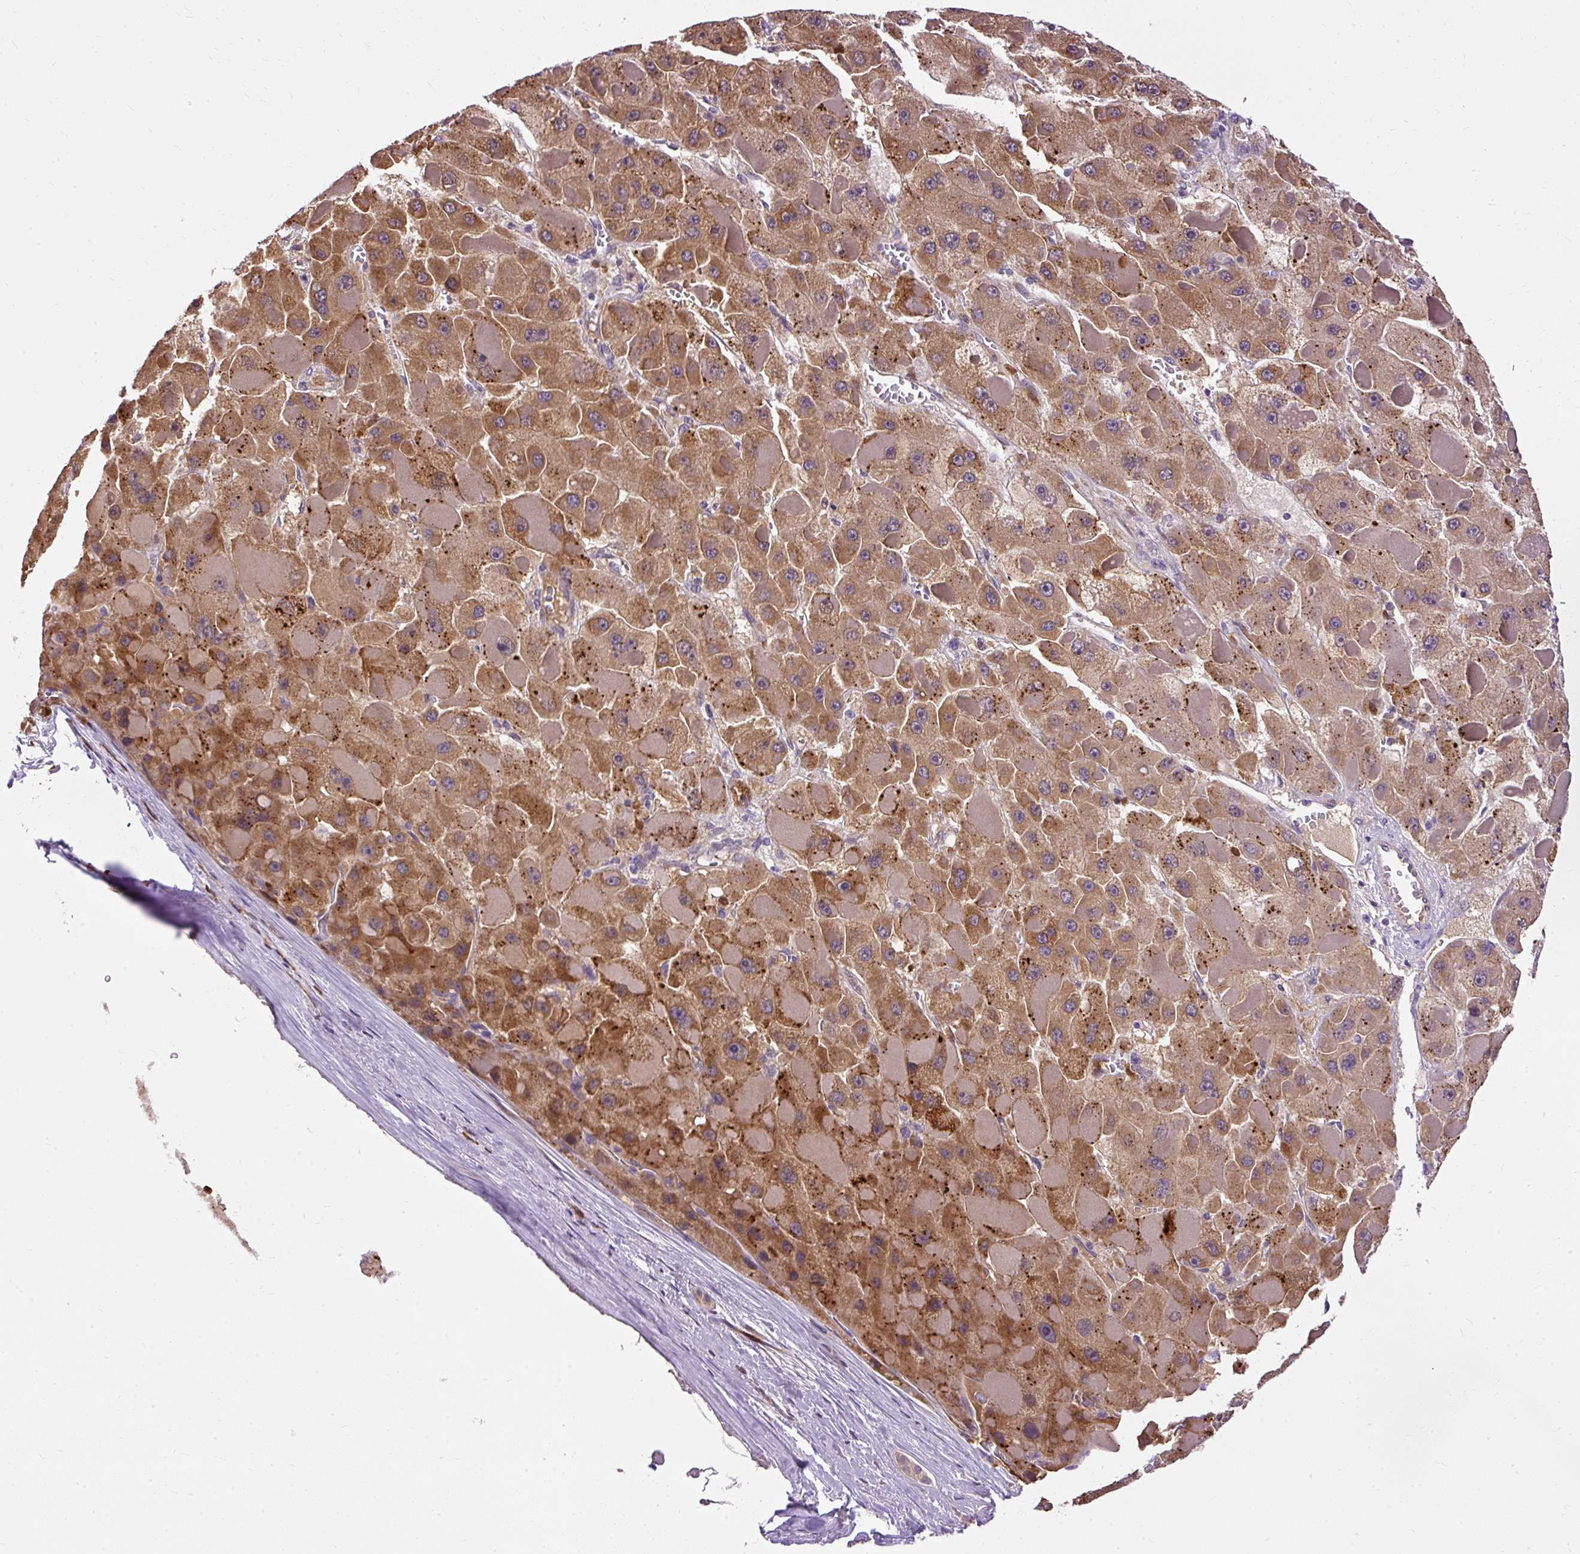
{"staining": {"intensity": "moderate", "quantity": ">75%", "location": "cytoplasmic/membranous"}, "tissue": "liver cancer", "cell_type": "Tumor cells", "image_type": "cancer", "snomed": [{"axis": "morphology", "description": "Carcinoma, Hepatocellular, NOS"}, {"axis": "topography", "description": "Liver"}], "caption": "Protein analysis of hepatocellular carcinoma (liver) tissue shows moderate cytoplasmic/membranous staining in approximately >75% of tumor cells.", "gene": "CTTNBP2", "patient": {"sex": "female", "age": 73}}